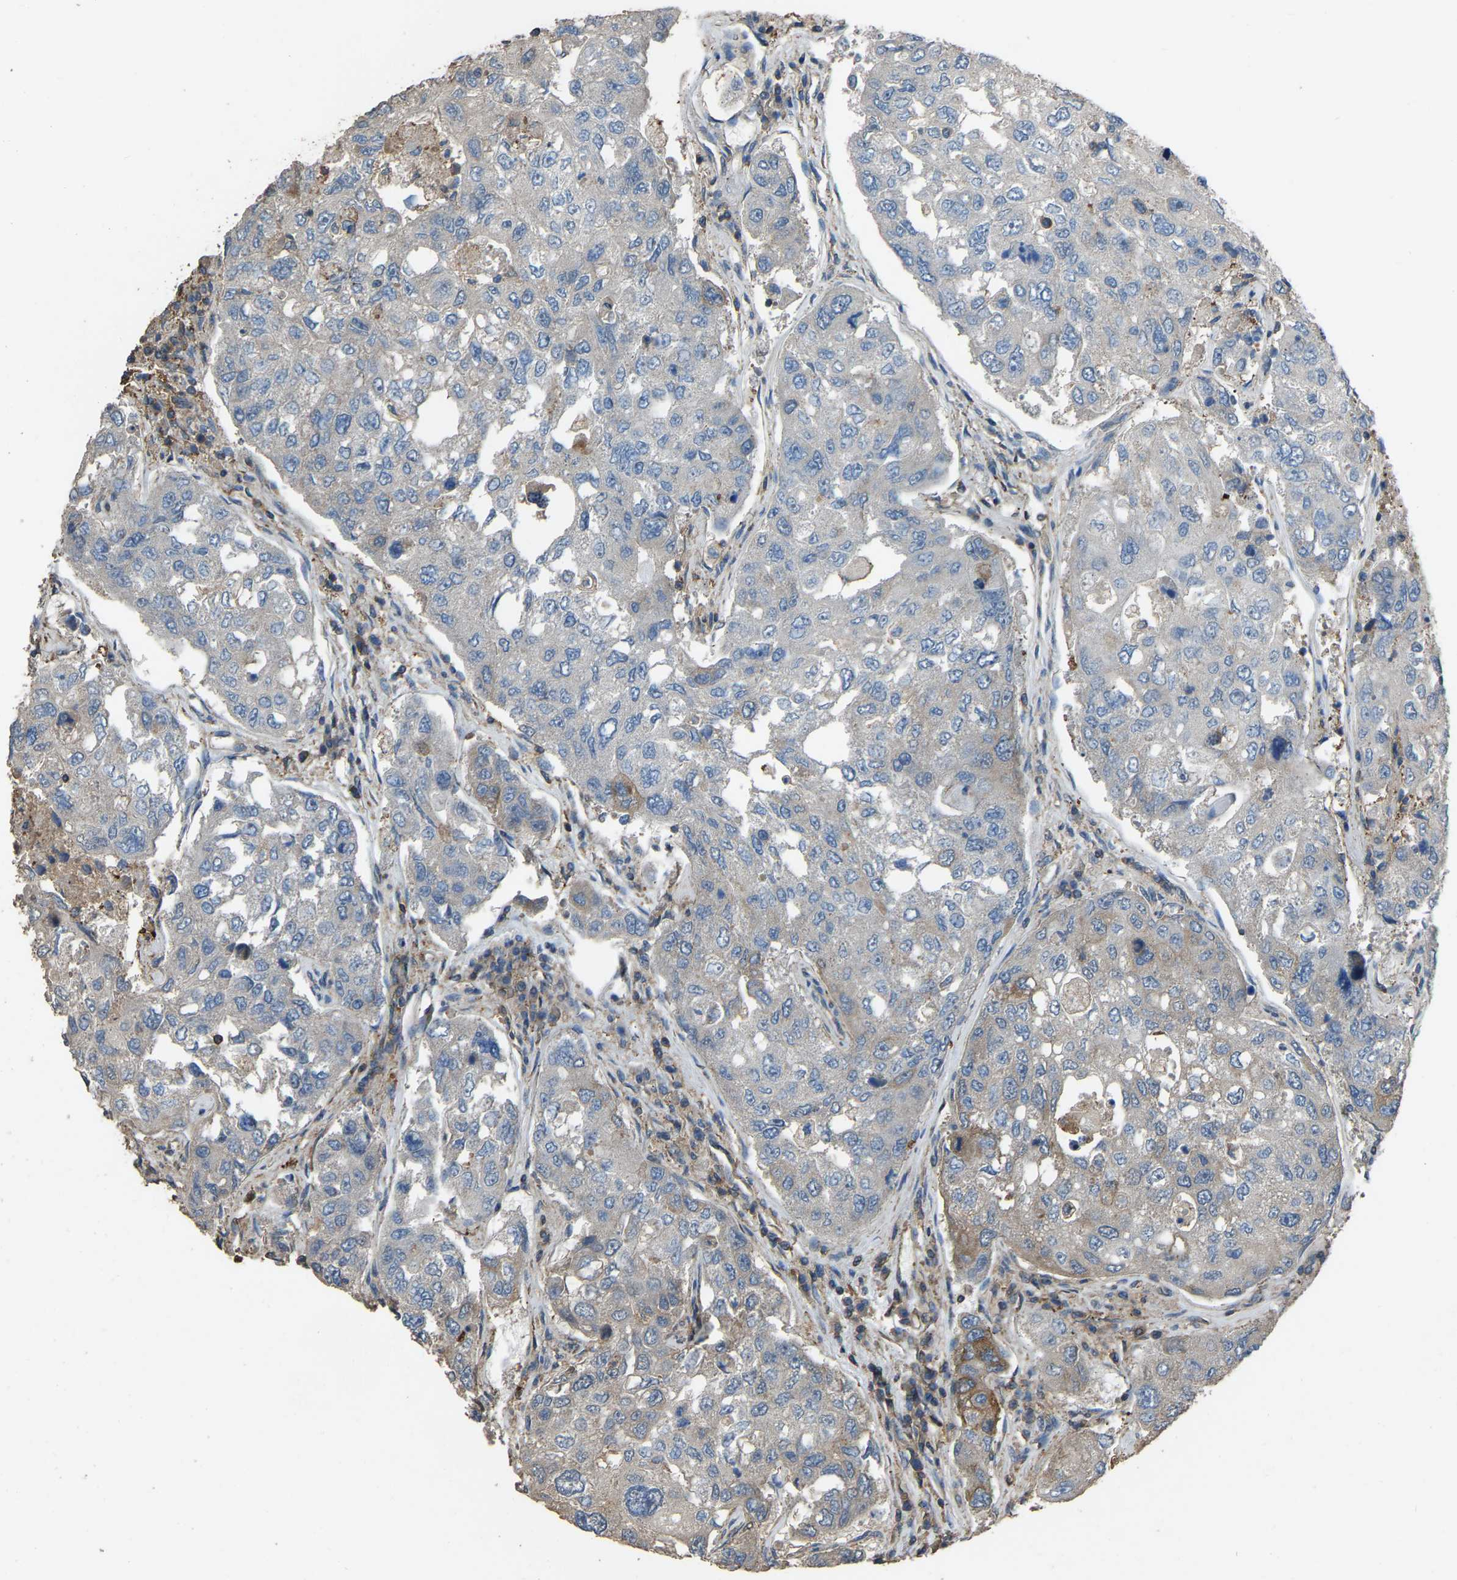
{"staining": {"intensity": "moderate", "quantity": "<25%", "location": "cytoplasmic/membranous"}, "tissue": "urothelial cancer", "cell_type": "Tumor cells", "image_type": "cancer", "snomed": [{"axis": "morphology", "description": "Urothelial carcinoma, High grade"}, {"axis": "topography", "description": "Lymph node"}, {"axis": "topography", "description": "Urinary bladder"}], "caption": "Immunohistochemistry (DAB (3,3'-diaminobenzidine)) staining of human urothelial cancer displays moderate cytoplasmic/membranous protein positivity in about <25% of tumor cells.", "gene": "SLC4A2", "patient": {"sex": "male", "age": 51}}